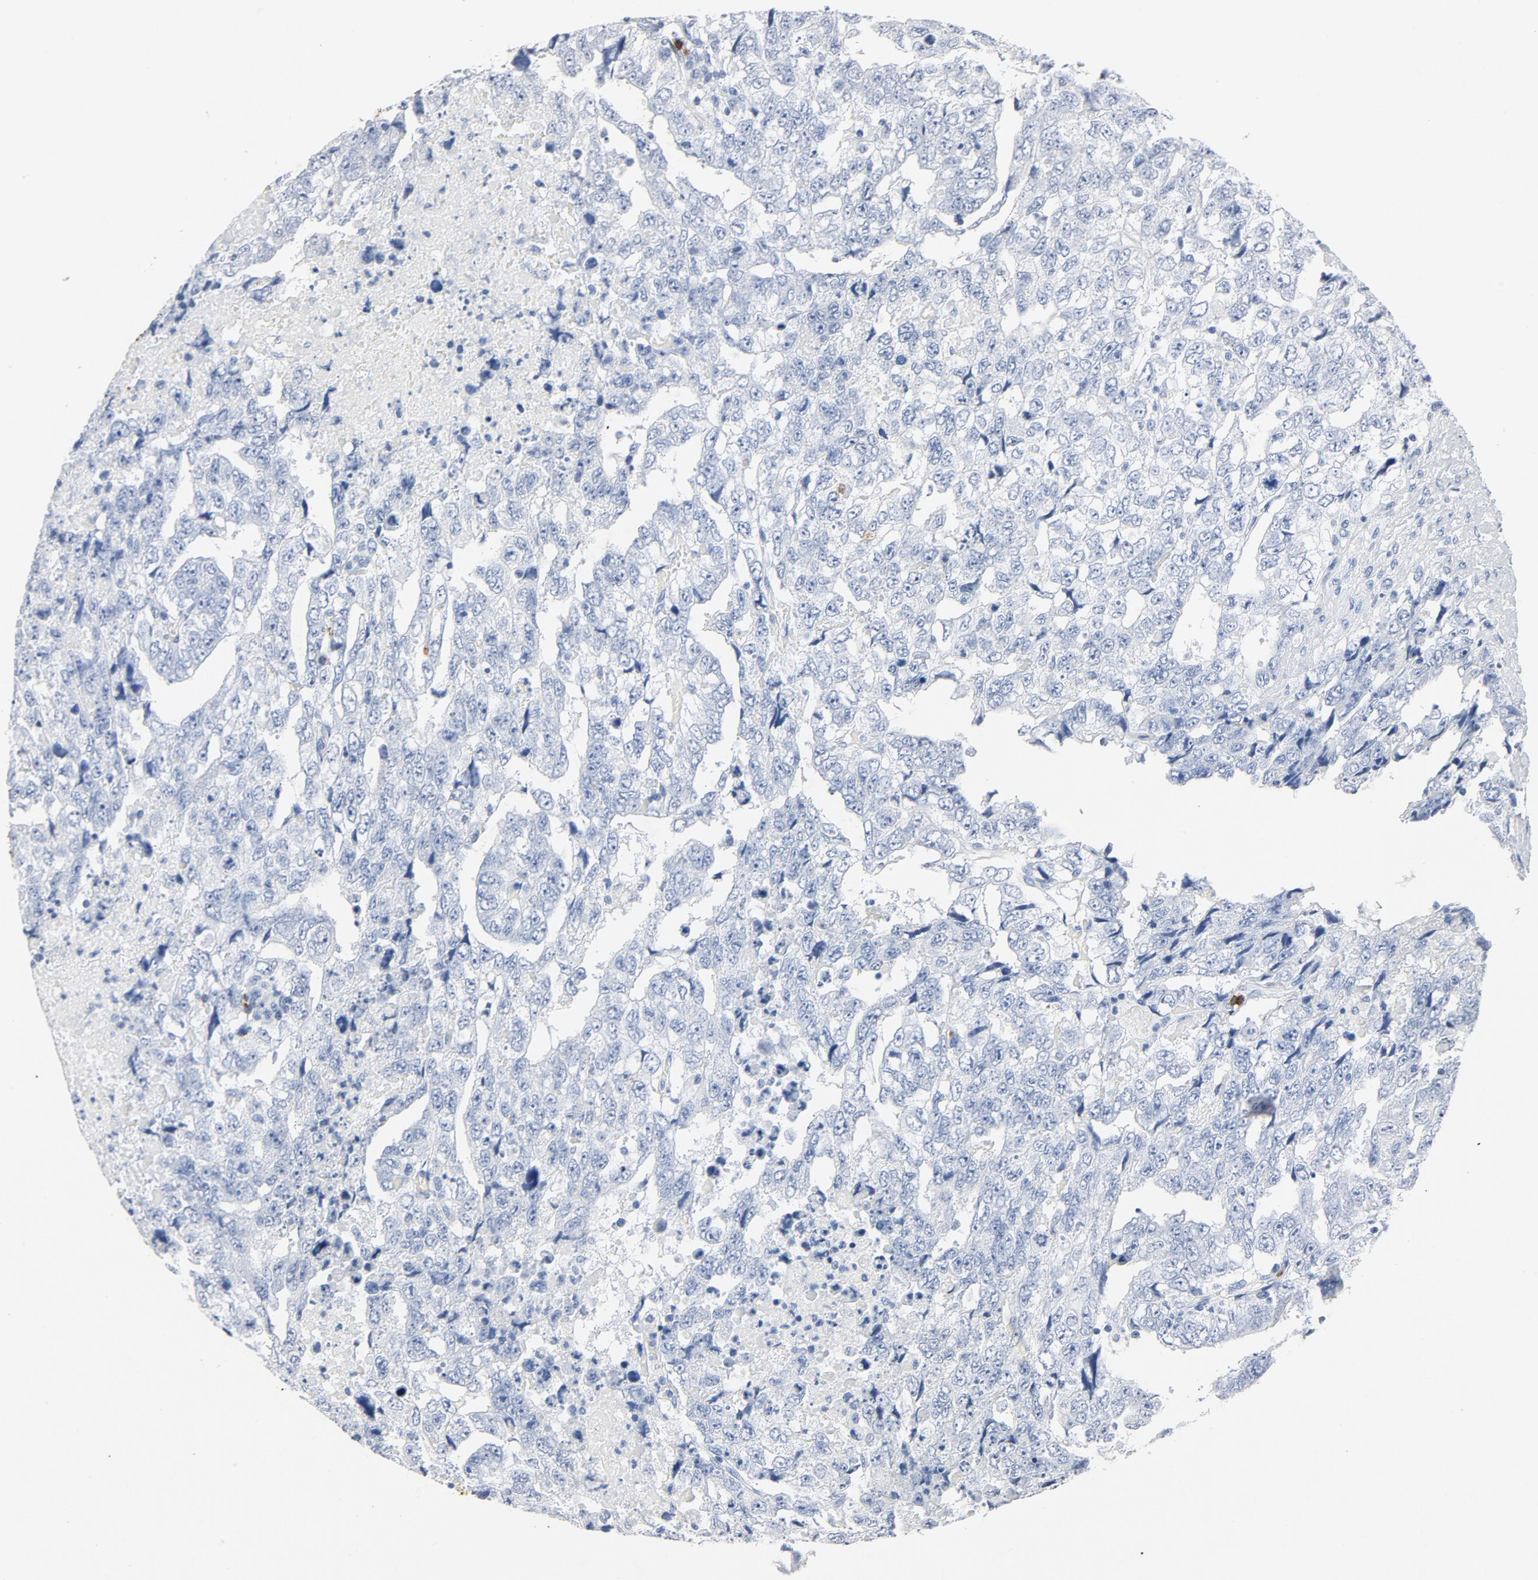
{"staining": {"intensity": "negative", "quantity": "none", "location": "none"}, "tissue": "testis cancer", "cell_type": "Tumor cells", "image_type": "cancer", "snomed": [{"axis": "morphology", "description": "Carcinoma, Embryonal, NOS"}, {"axis": "topography", "description": "Testis"}], "caption": "This is a micrograph of IHC staining of testis cancer (embryonal carcinoma), which shows no expression in tumor cells. (DAB (3,3'-diaminobenzidine) IHC with hematoxylin counter stain).", "gene": "PTPRB", "patient": {"sex": "male", "age": 36}}